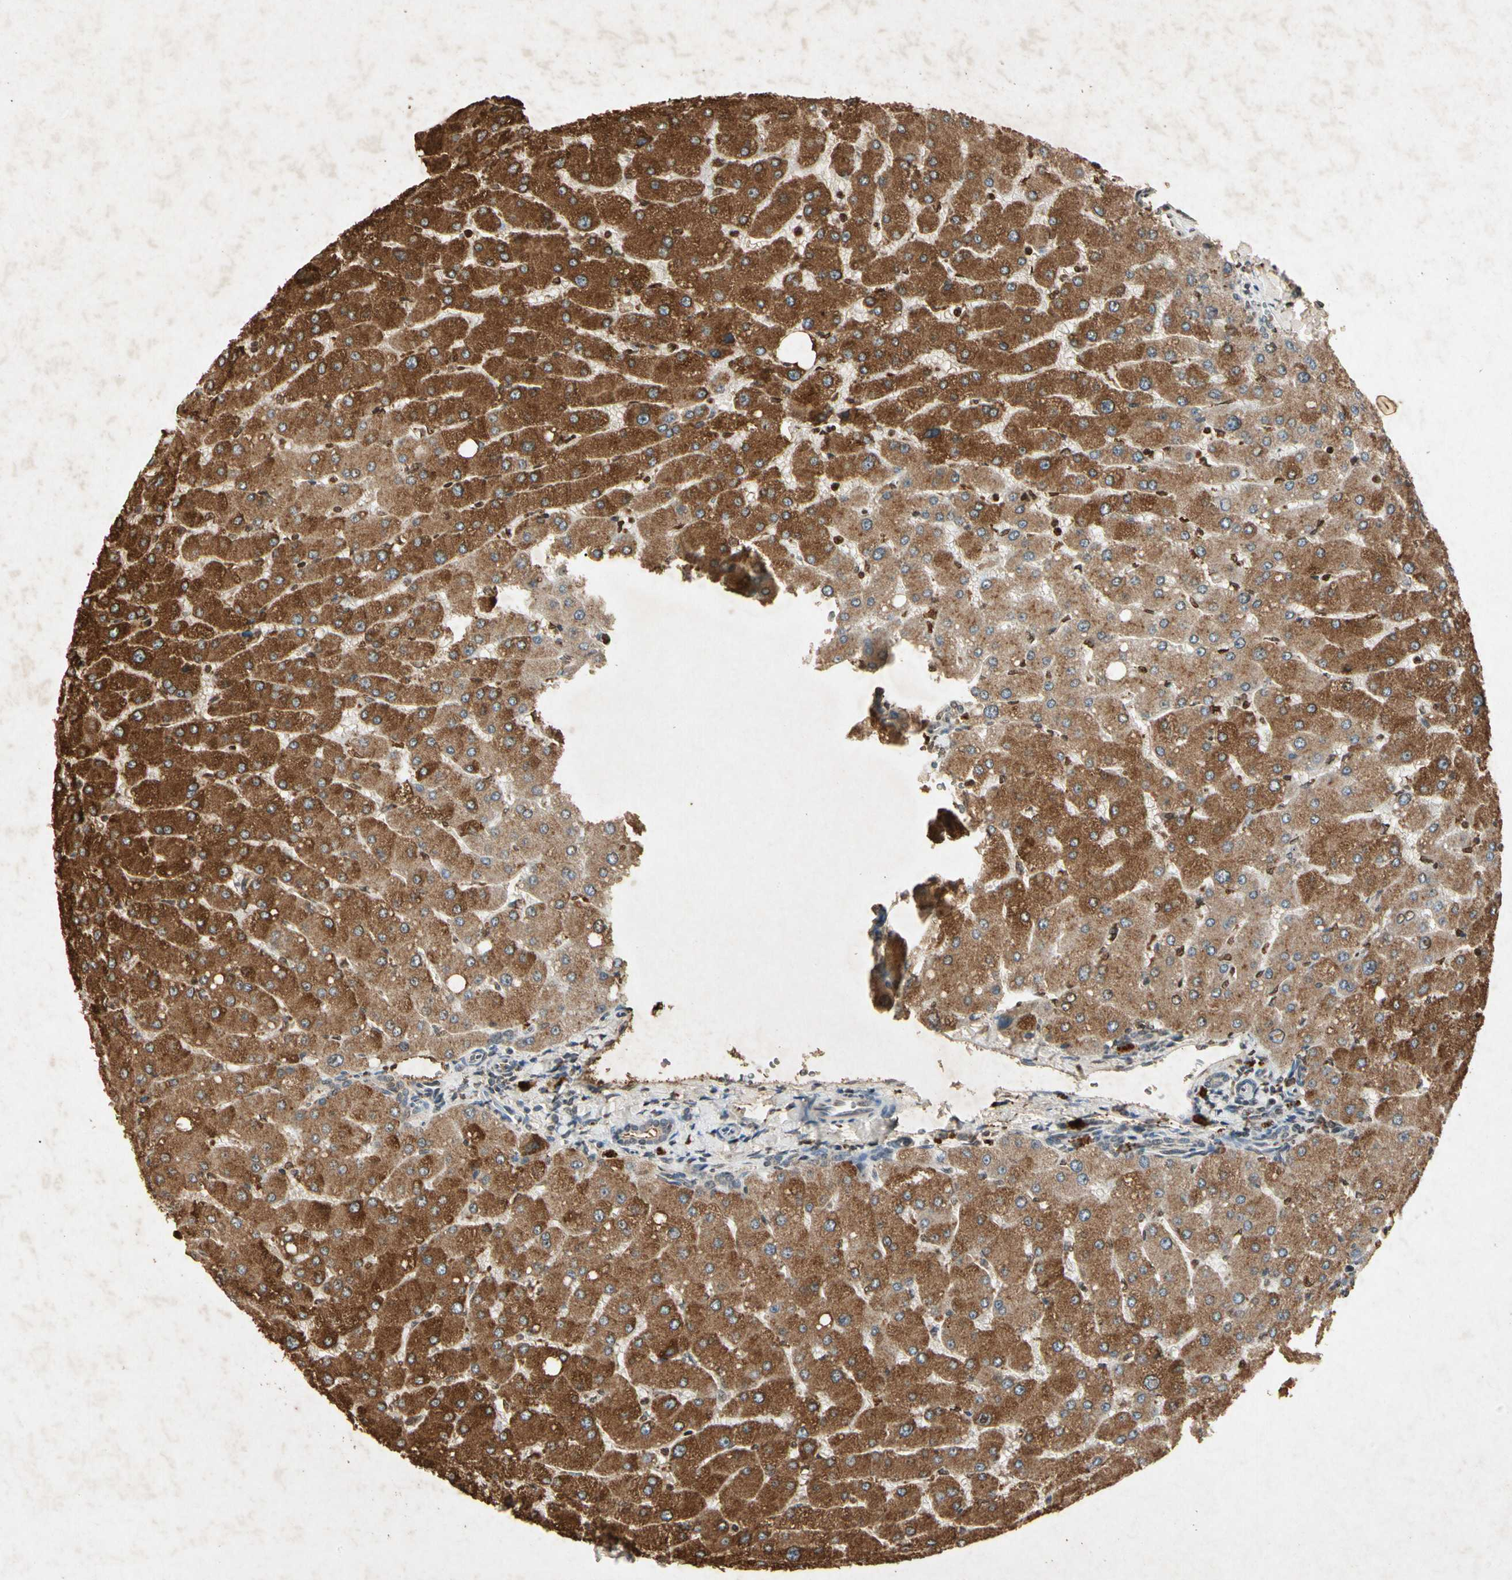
{"staining": {"intensity": "negative", "quantity": "none", "location": "none"}, "tissue": "liver", "cell_type": "Cholangiocytes", "image_type": "normal", "snomed": [{"axis": "morphology", "description": "Normal tissue, NOS"}, {"axis": "topography", "description": "Liver"}], "caption": "Immunohistochemistry (IHC) micrograph of unremarkable liver: human liver stained with DAB exhibits no significant protein positivity in cholangiocytes. (DAB (3,3'-diaminobenzidine) immunohistochemistry (IHC) visualized using brightfield microscopy, high magnification).", "gene": "MSRB1", "patient": {"sex": "male", "age": 55}}